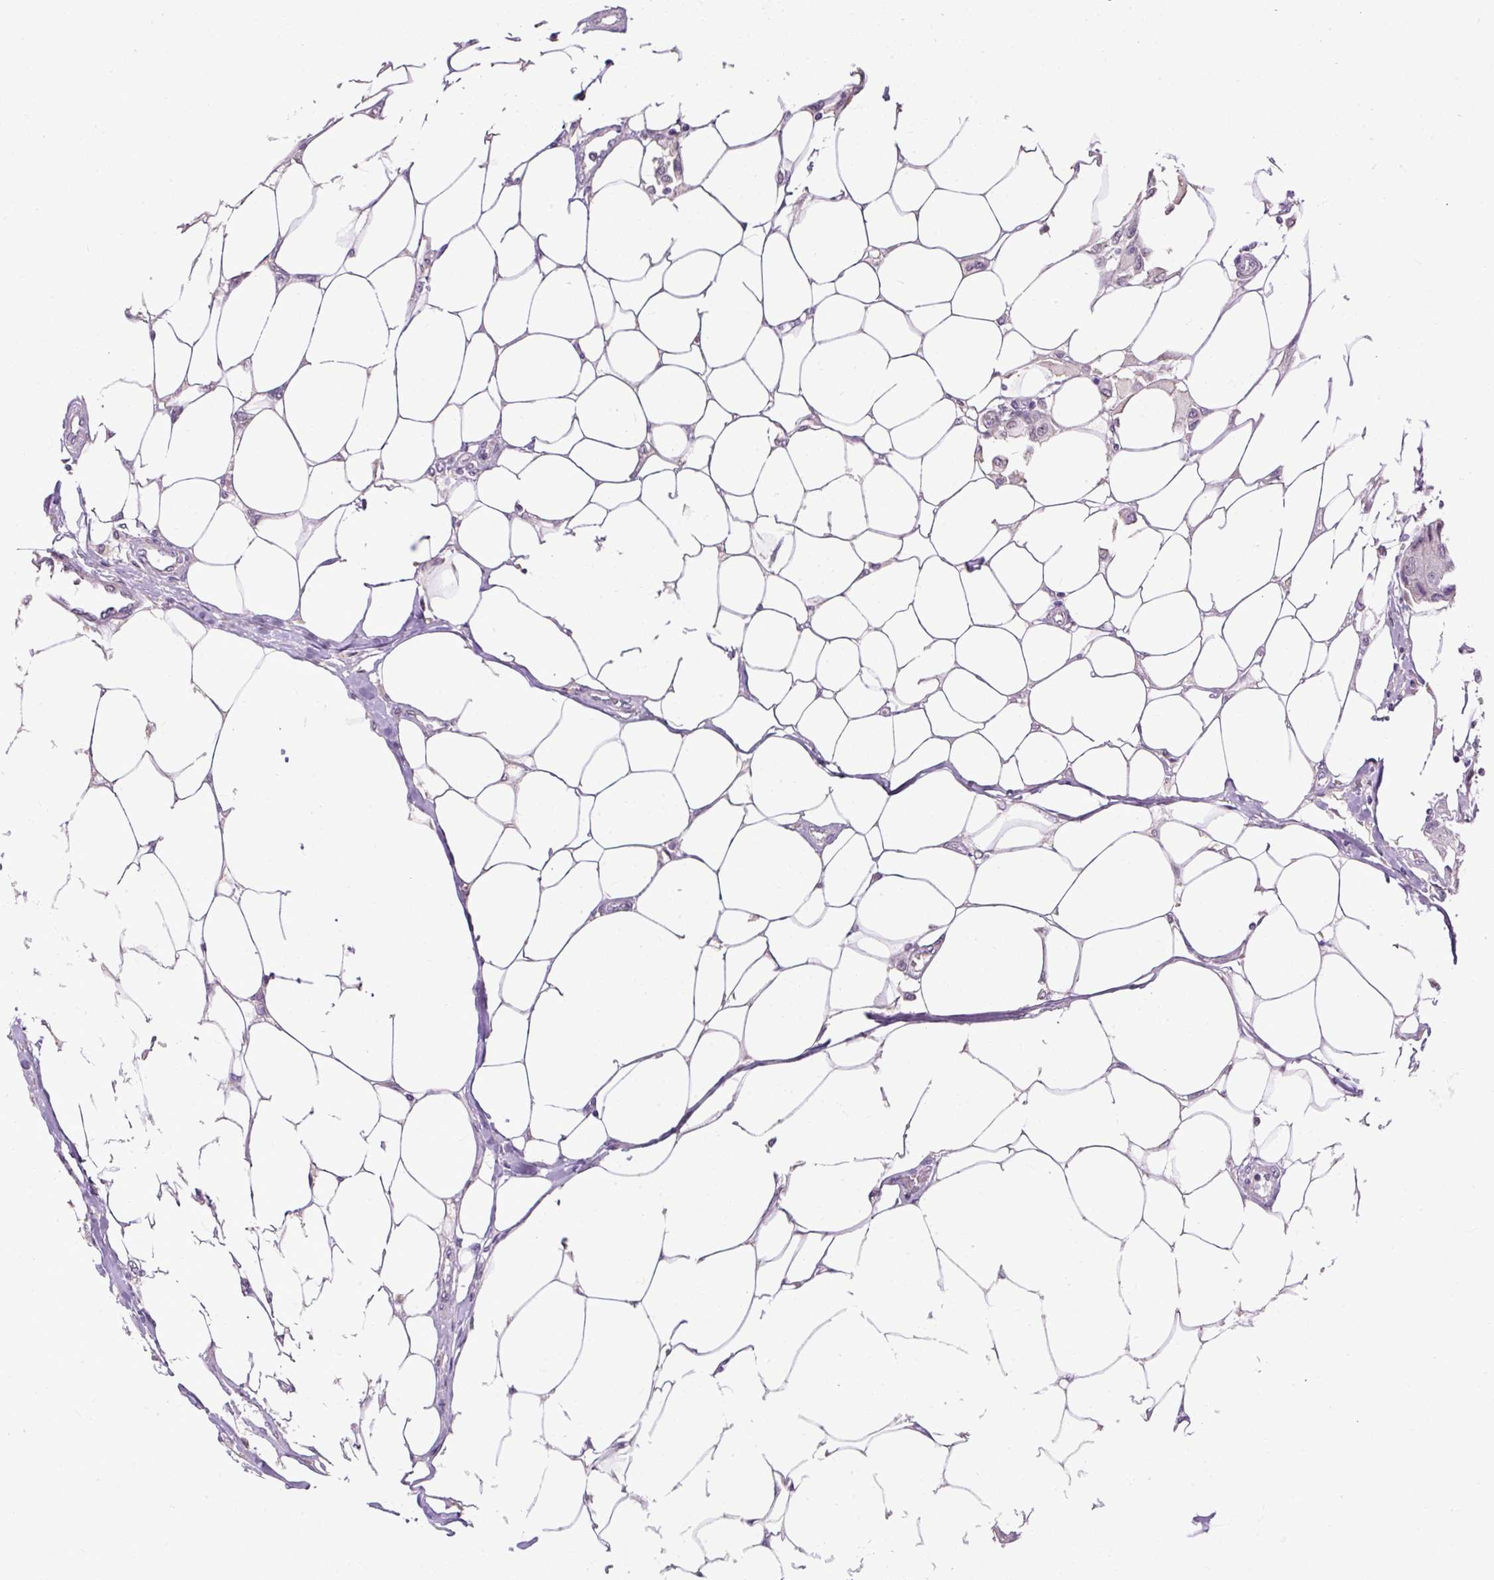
{"staining": {"intensity": "negative", "quantity": "none", "location": "none"}, "tissue": "breast cancer", "cell_type": "Tumor cells", "image_type": "cancer", "snomed": [{"axis": "morphology", "description": "Duct carcinoma"}, {"axis": "topography", "description": "Breast"}, {"axis": "topography", "description": "Lymph node"}], "caption": "High magnification brightfield microscopy of breast cancer (intraductal carcinoma) stained with DAB (brown) and counterstained with hematoxylin (blue): tumor cells show no significant staining. The staining was performed using DAB (3,3'-diaminobenzidine) to visualize the protein expression in brown, while the nuclei were stained in blue with hematoxylin (Magnification: 20x).", "gene": "ARHGEF18", "patient": {"sex": "female", "age": 80}}